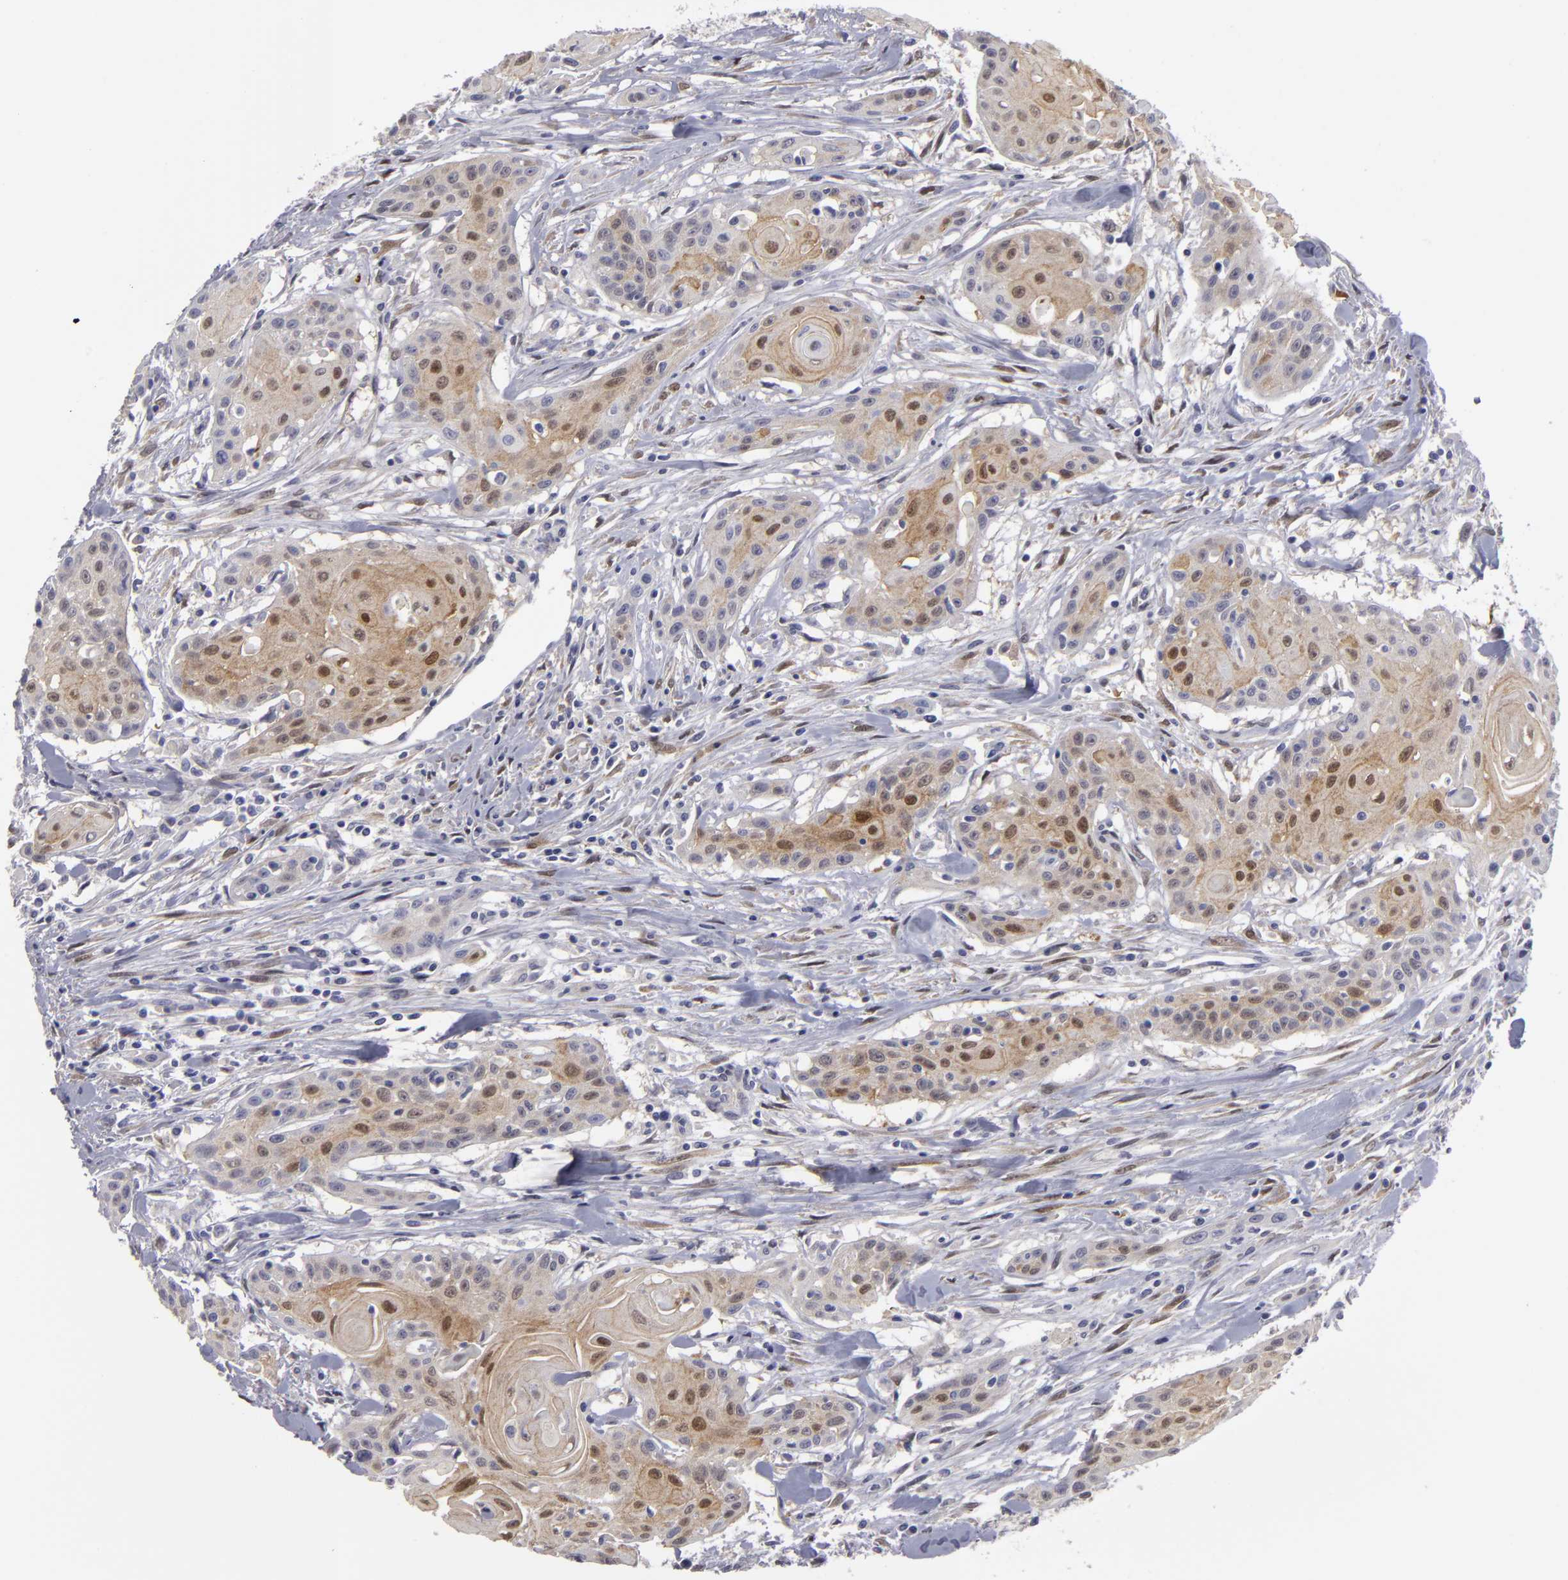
{"staining": {"intensity": "moderate", "quantity": ">75%", "location": "cytoplasmic/membranous,nuclear"}, "tissue": "head and neck cancer", "cell_type": "Tumor cells", "image_type": "cancer", "snomed": [{"axis": "morphology", "description": "Squamous cell carcinoma, NOS"}, {"axis": "morphology", "description": "Squamous cell carcinoma, metastatic, NOS"}, {"axis": "topography", "description": "Lymph node"}, {"axis": "topography", "description": "Salivary gland"}, {"axis": "topography", "description": "Head-Neck"}], "caption": "A histopathology image of head and neck cancer stained for a protein reveals moderate cytoplasmic/membranous and nuclear brown staining in tumor cells. (Stains: DAB (3,3'-diaminobenzidine) in brown, nuclei in blue, Microscopy: brightfield microscopy at high magnification).", "gene": "EFS", "patient": {"sex": "female", "age": 74}}